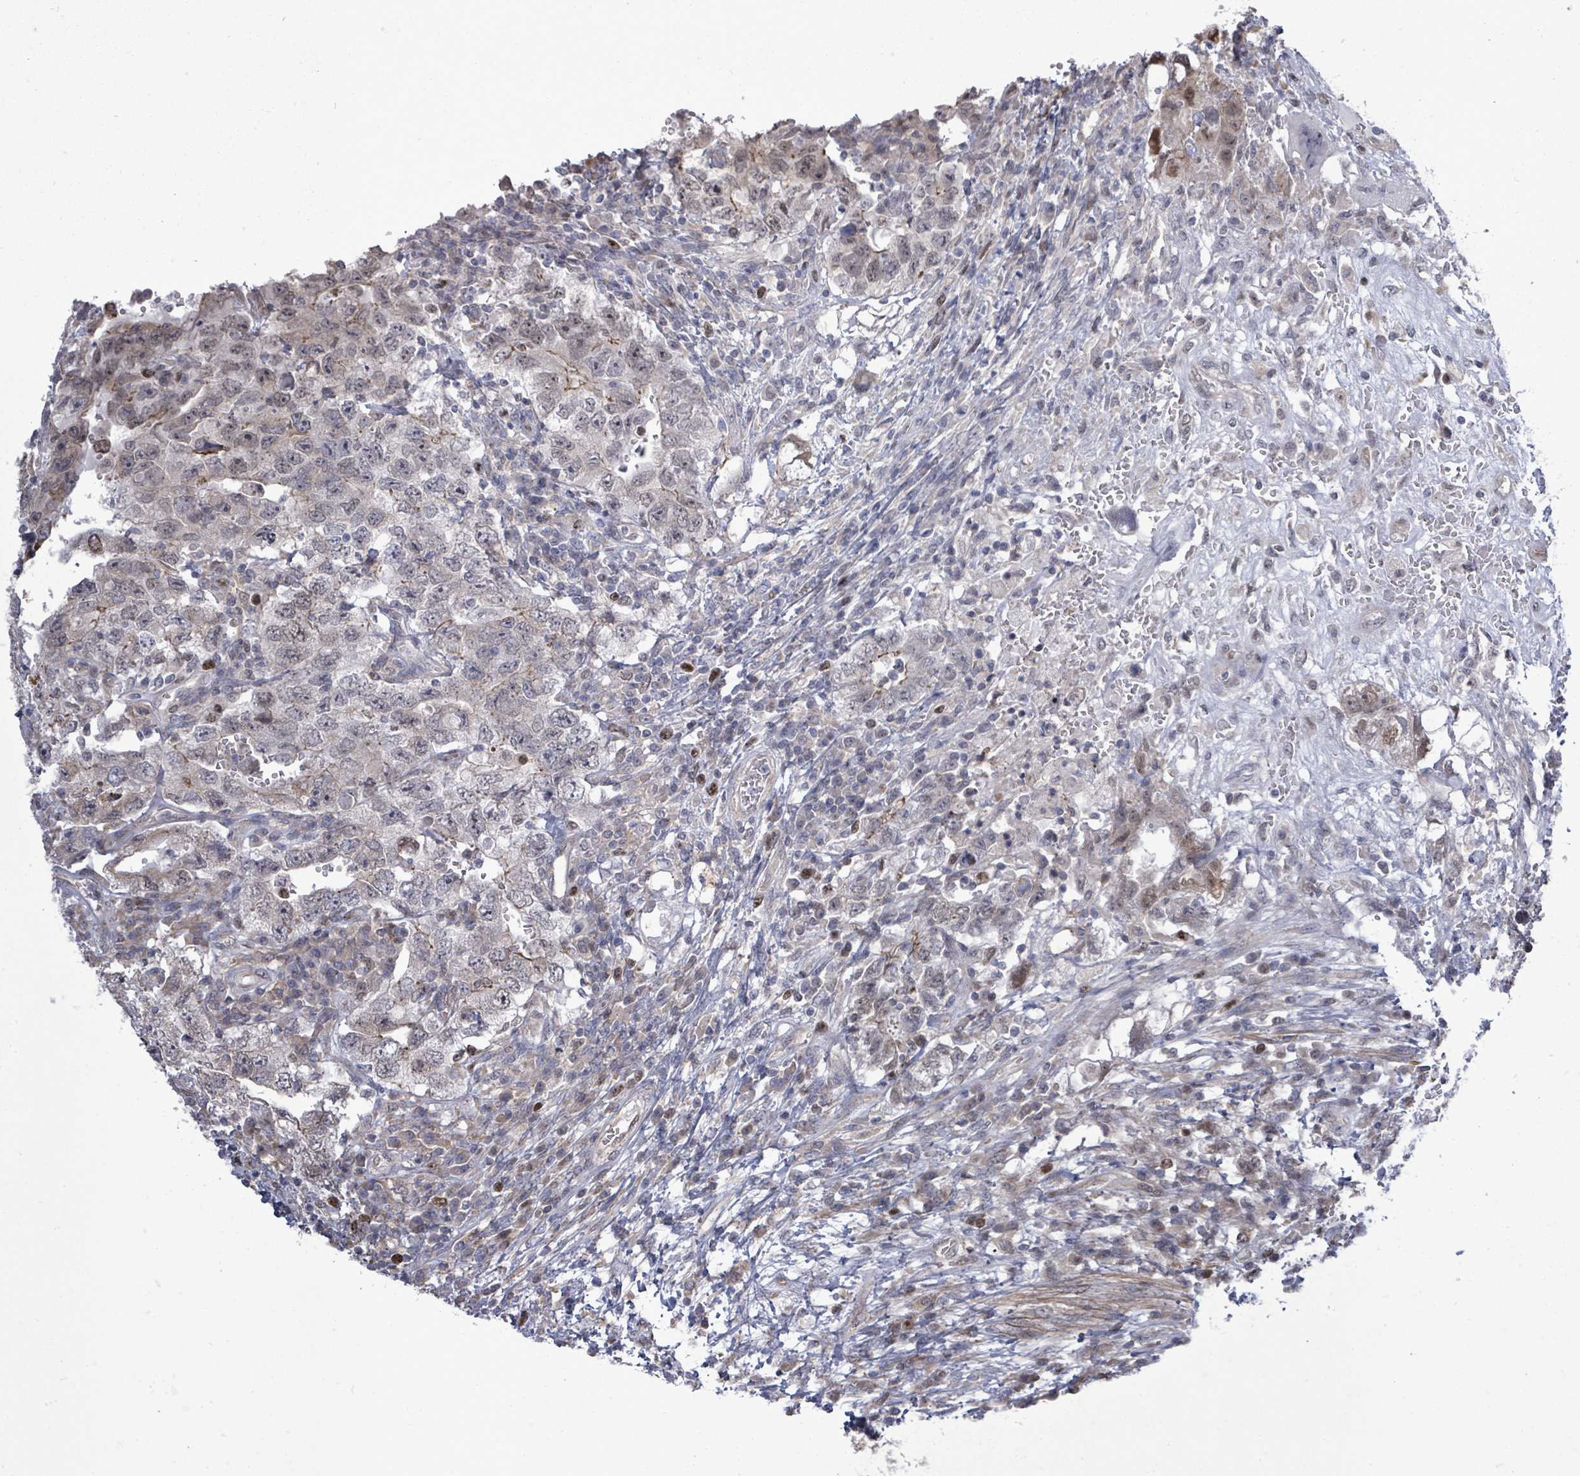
{"staining": {"intensity": "weak", "quantity": "<25%", "location": "nuclear"}, "tissue": "testis cancer", "cell_type": "Tumor cells", "image_type": "cancer", "snomed": [{"axis": "morphology", "description": "Carcinoma, Embryonal, NOS"}, {"axis": "topography", "description": "Testis"}], "caption": "The micrograph demonstrates no significant expression in tumor cells of testis cancer.", "gene": "PAPSS1", "patient": {"sex": "male", "age": 26}}